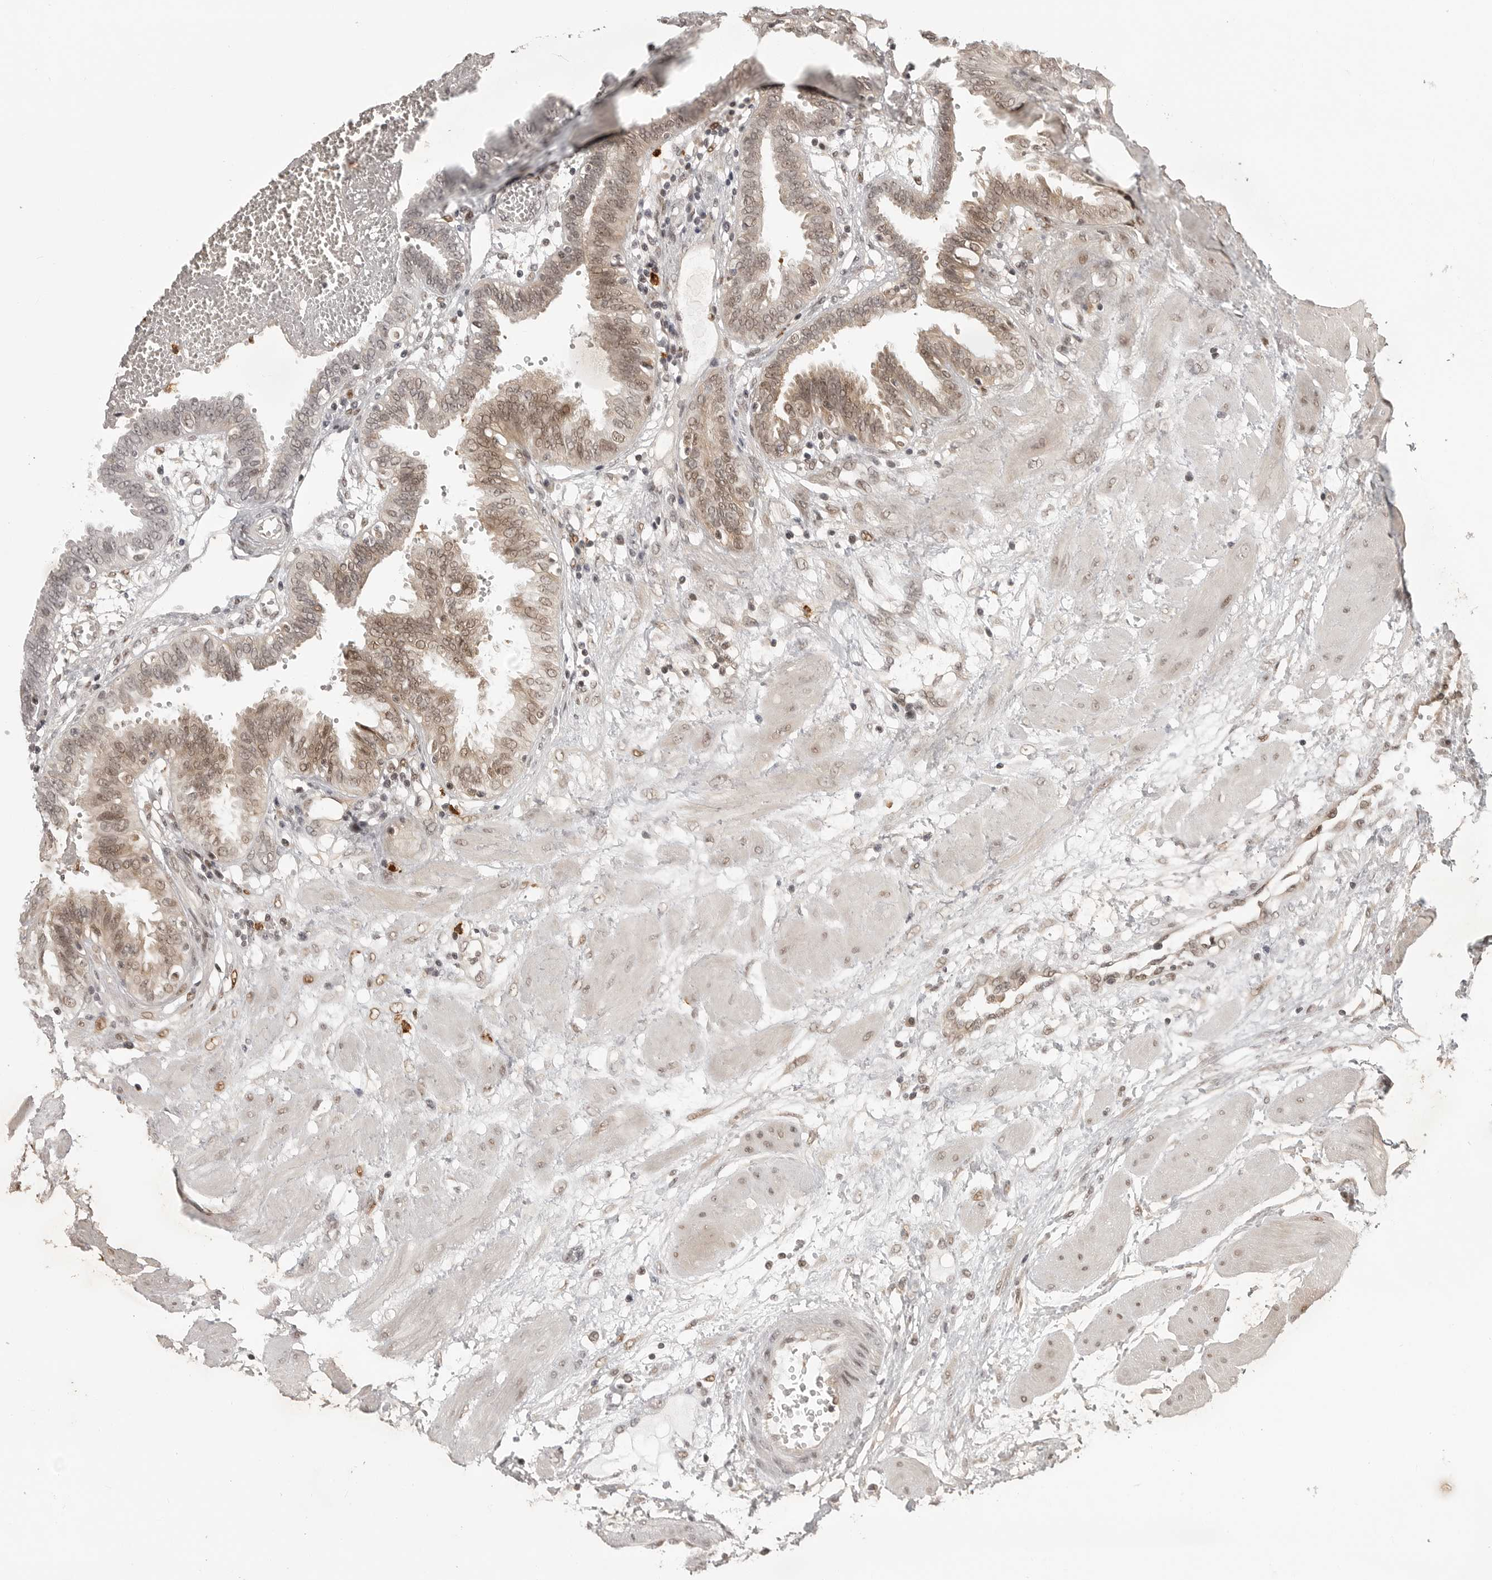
{"staining": {"intensity": "moderate", "quantity": ">75%", "location": "cytoplasmic/membranous,nuclear"}, "tissue": "fallopian tube", "cell_type": "Glandular cells", "image_type": "normal", "snomed": [{"axis": "morphology", "description": "Normal tissue, NOS"}, {"axis": "topography", "description": "Fallopian tube"}, {"axis": "topography", "description": "Placenta"}], "caption": "Immunohistochemistry image of normal human fallopian tube stained for a protein (brown), which displays medium levels of moderate cytoplasmic/membranous,nuclear expression in approximately >75% of glandular cells.", "gene": "PEG3", "patient": {"sex": "female", "age": 32}}